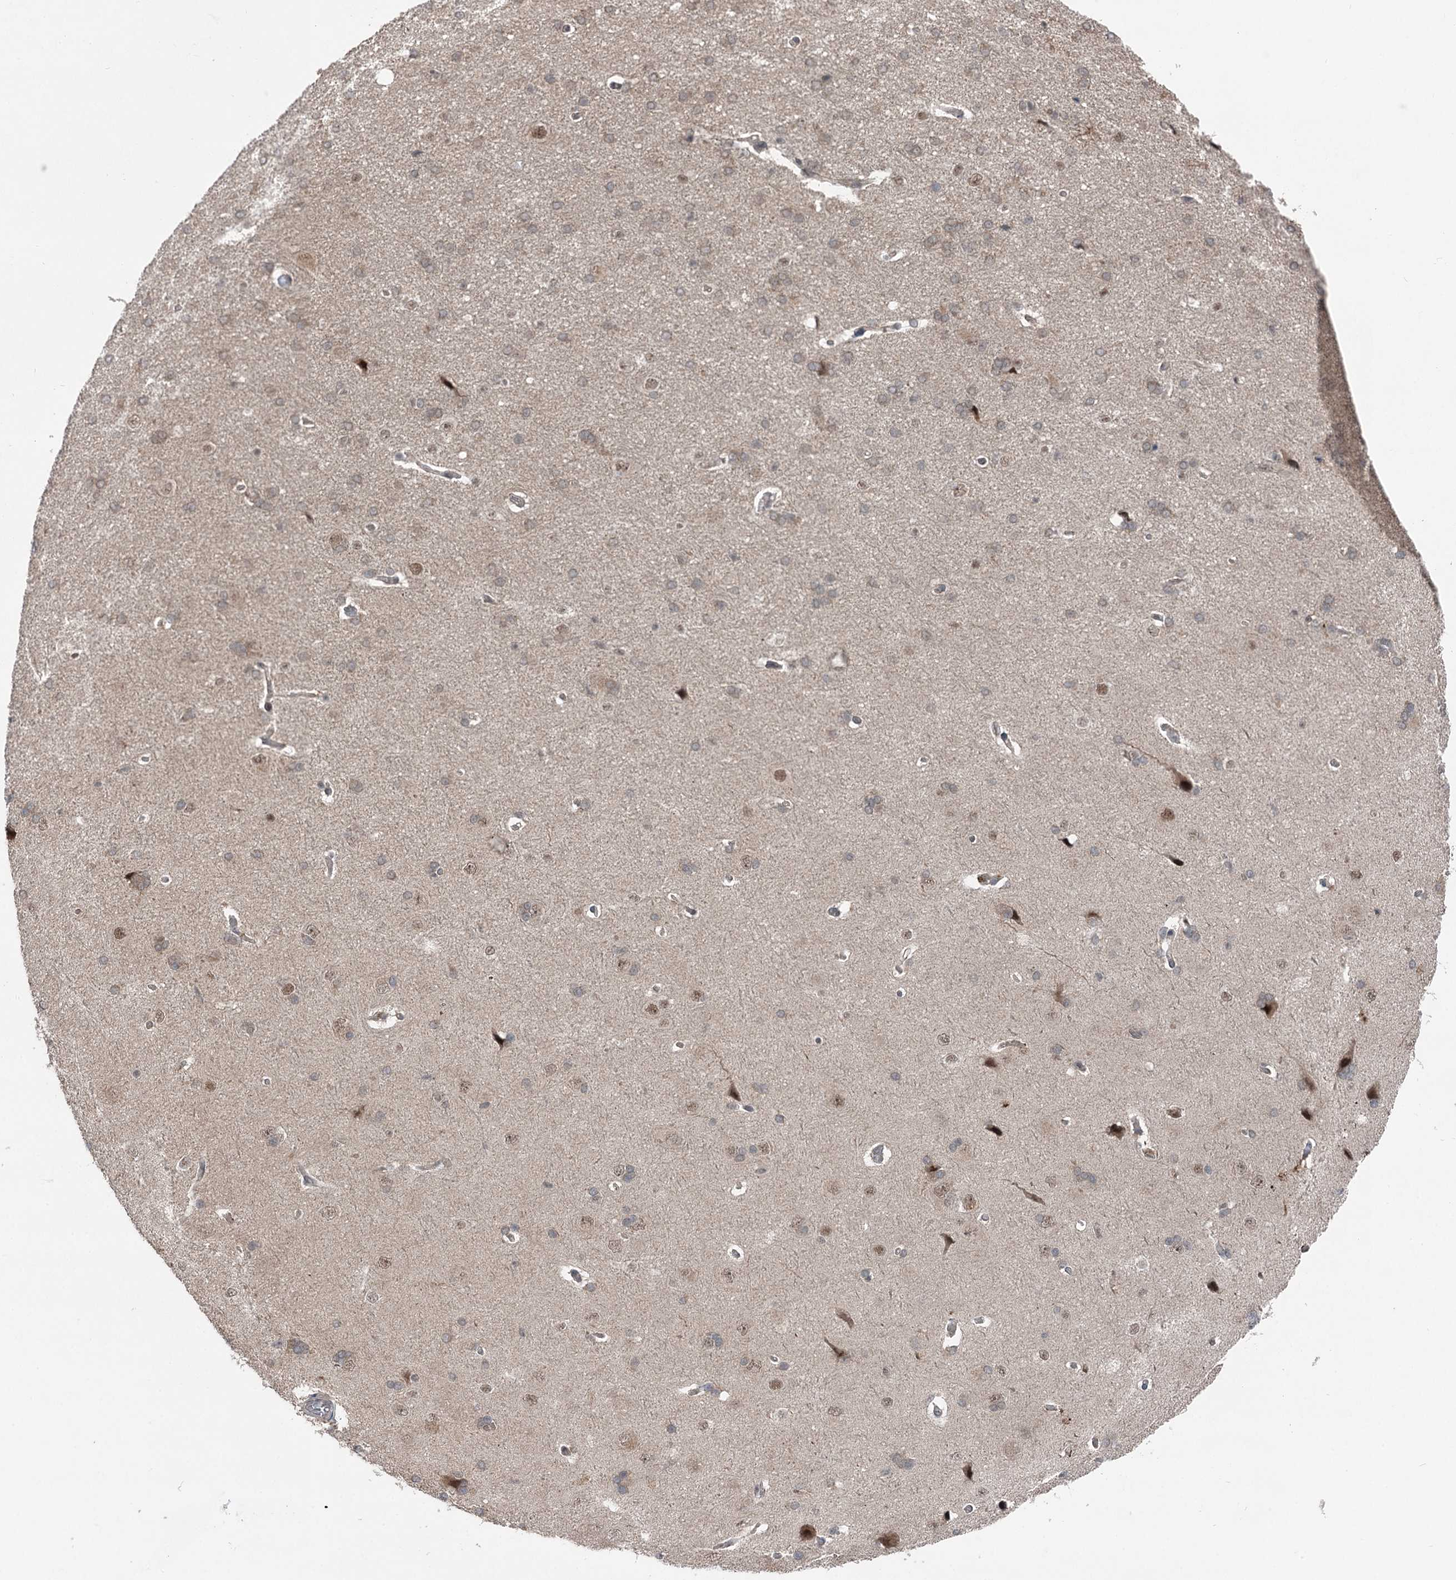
{"staining": {"intensity": "moderate", "quantity": "<25%", "location": "cytoplasmic/membranous"}, "tissue": "cerebral cortex", "cell_type": "Endothelial cells", "image_type": "normal", "snomed": [{"axis": "morphology", "description": "Normal tissue, NOS"}, {"axis": "topography", "description": "Cerebral cortex"}], "caption": "The histopathology image reveals immunohistochemical staining of unremarkable cerebral cortex. There is moderate cytoplasmic/membranous positivity is seen in about <25% of endothelial cells.", "gene": "CCSER2", "patient": {"sex": "male", "age": 62}}